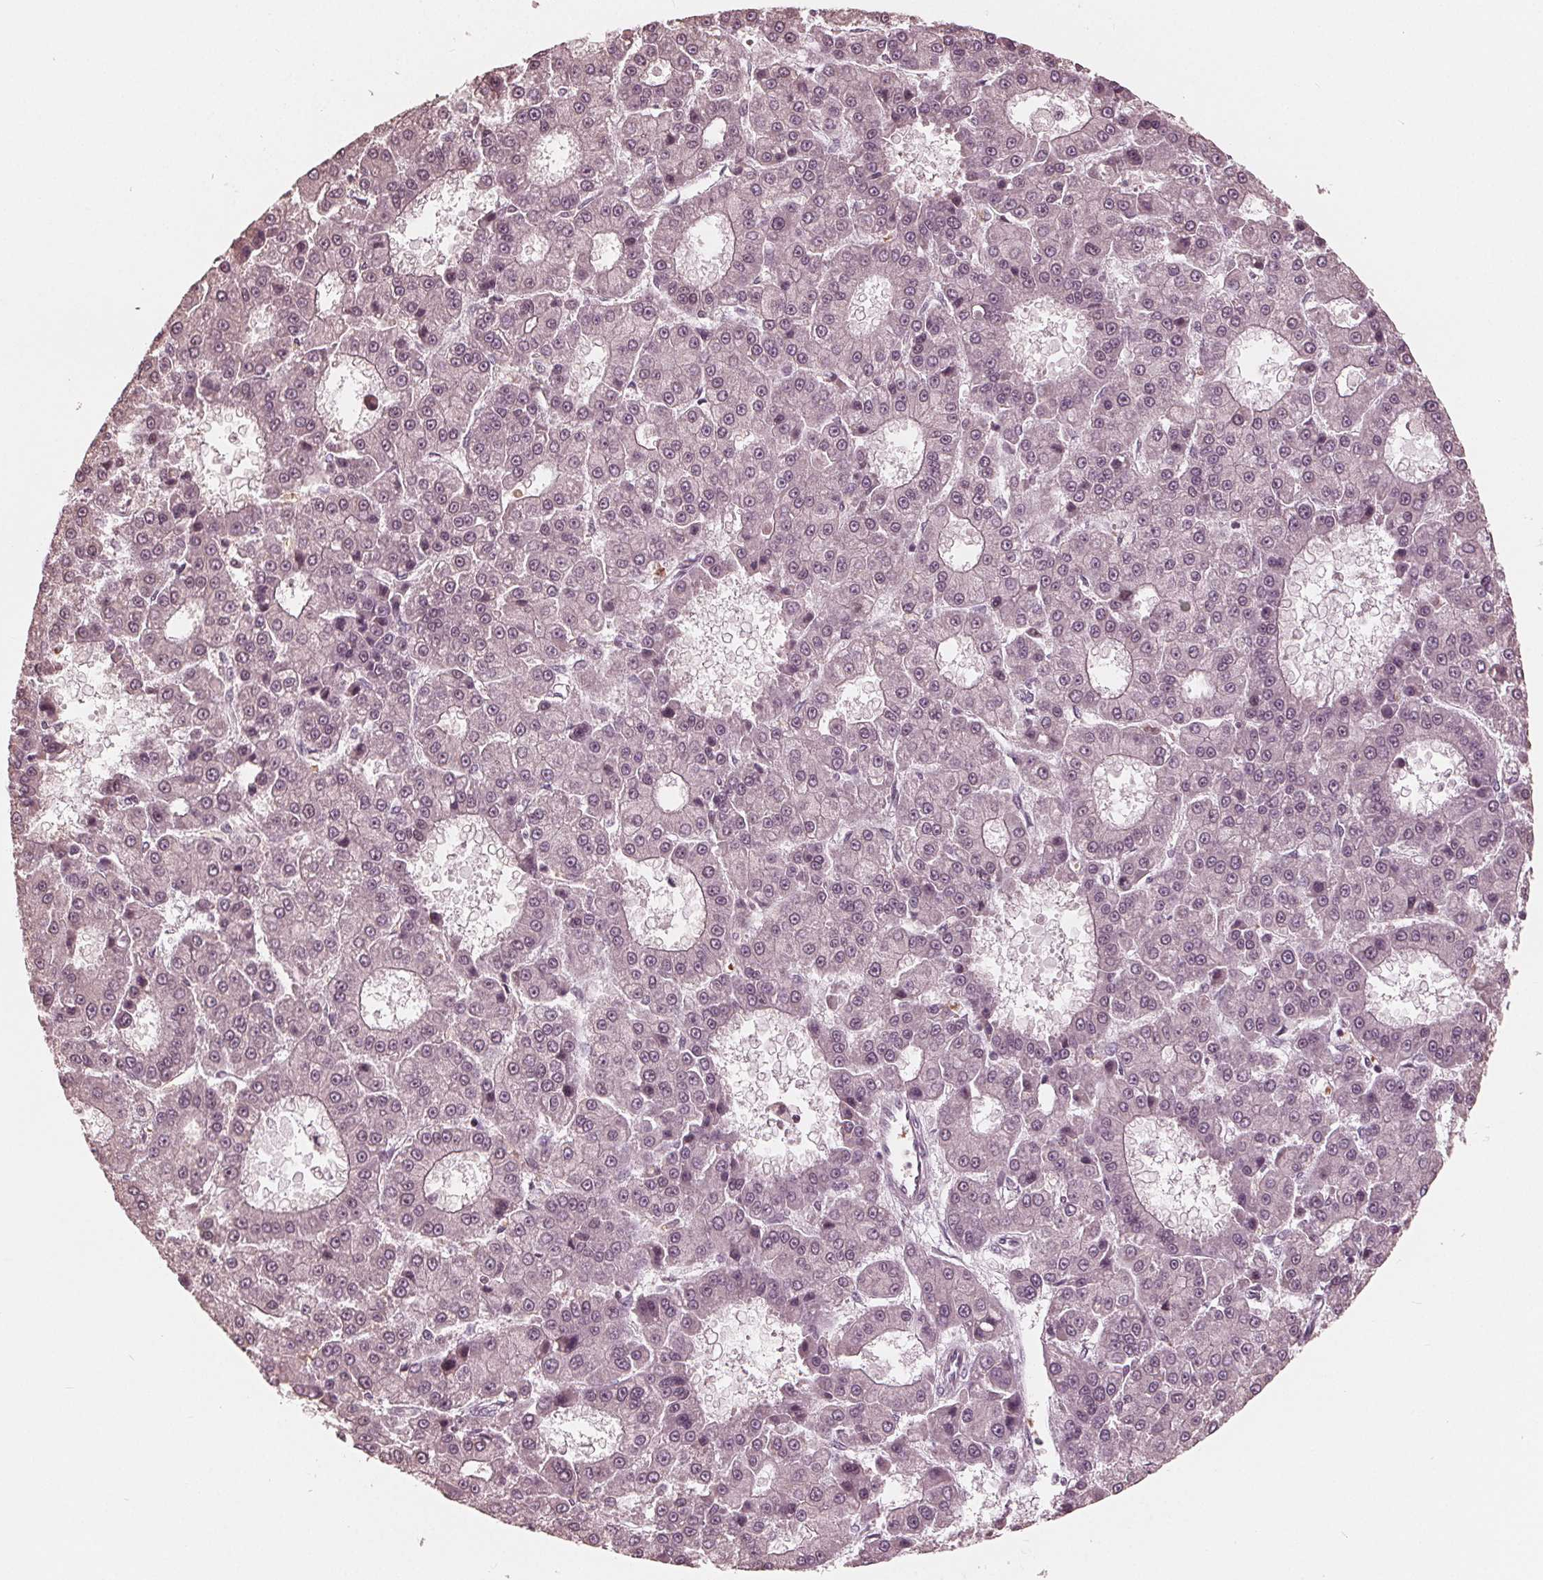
{"staining": {"intensity": "negative", "quantity": "none", "location": "none"}, "tissue": "liver cancer", "cell_type": "Tumor cells", "image_type": "cancer", "snomed": [{"axis": "morphology", "description": "Carcinoma, Hepatocellular, NOS"}, {"axis": "topography", "description": "Liver"}], "caption": "A high-resolution photomicrograph shows IHC staining of liver cancer (hepatocellular carcinoma), which displays no significant staining in tumor cells. (Brightfield microscopy of DAB IHC at high magnification).", "gene": "HIRIP3", "patient": {"sex": "male", "age": 70}}